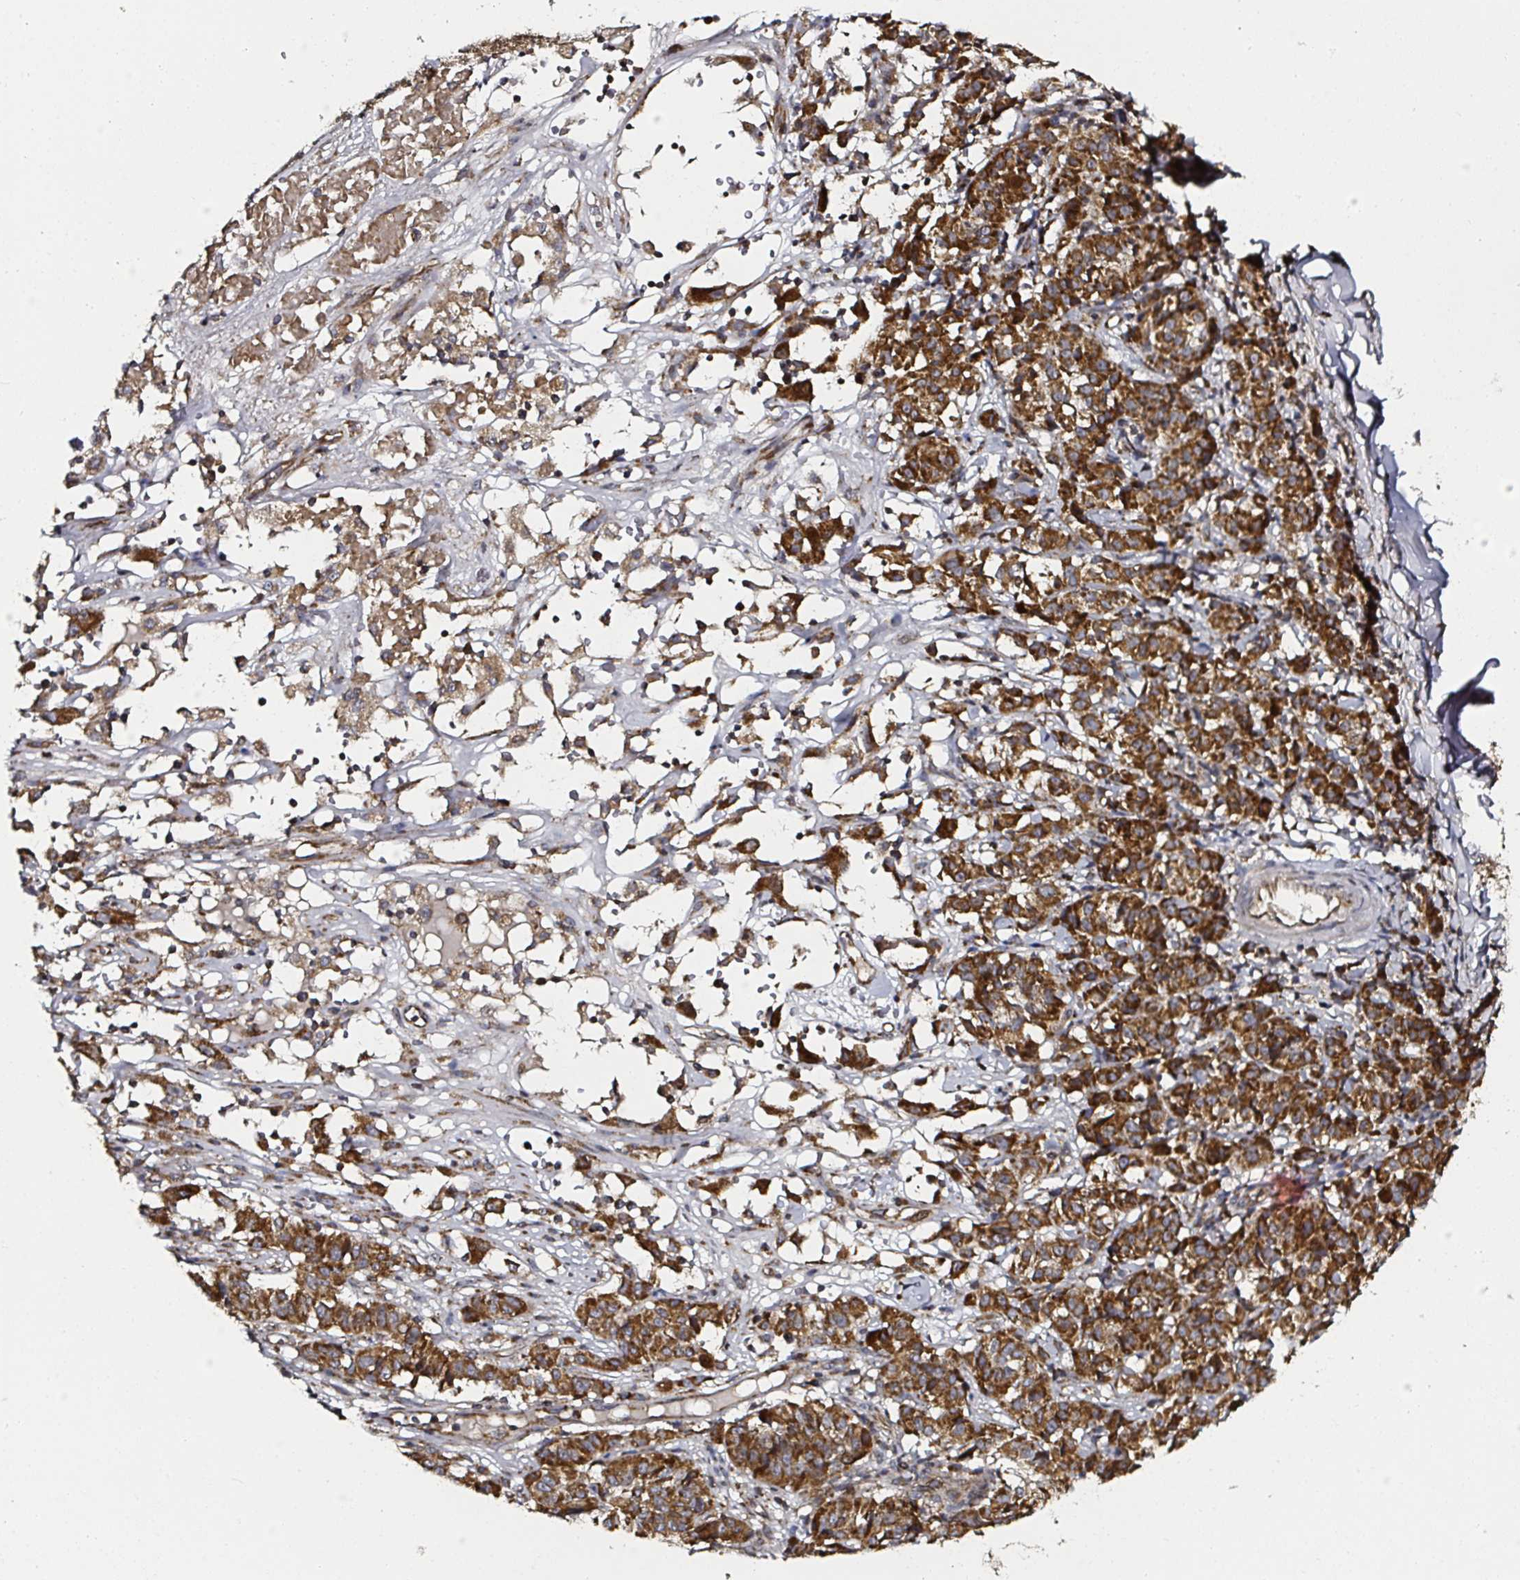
{"staining": {"intensity": "strong", "quantity": ">75%", "location": "cytoplasmic/membranous"}, "tissue": "melanoma", "cell_type": "Tumor cells", "image_type": "cancer", "snomed": [{"axis": "morphology", "description": "Malignant melanoma, NOS"}, {"axis": "topography", "description": "Skin"}], "caption": "Melanoma tissue reveals strong cytoplasmic/membranous staining in approximately >75% of tumor cells, visualized by immunohistochemistry. (Brightfield microscopy of DAB IHC at high magnification).", "gene": "ATAD3B", "patient": {"sex": "female", "age": 72}}